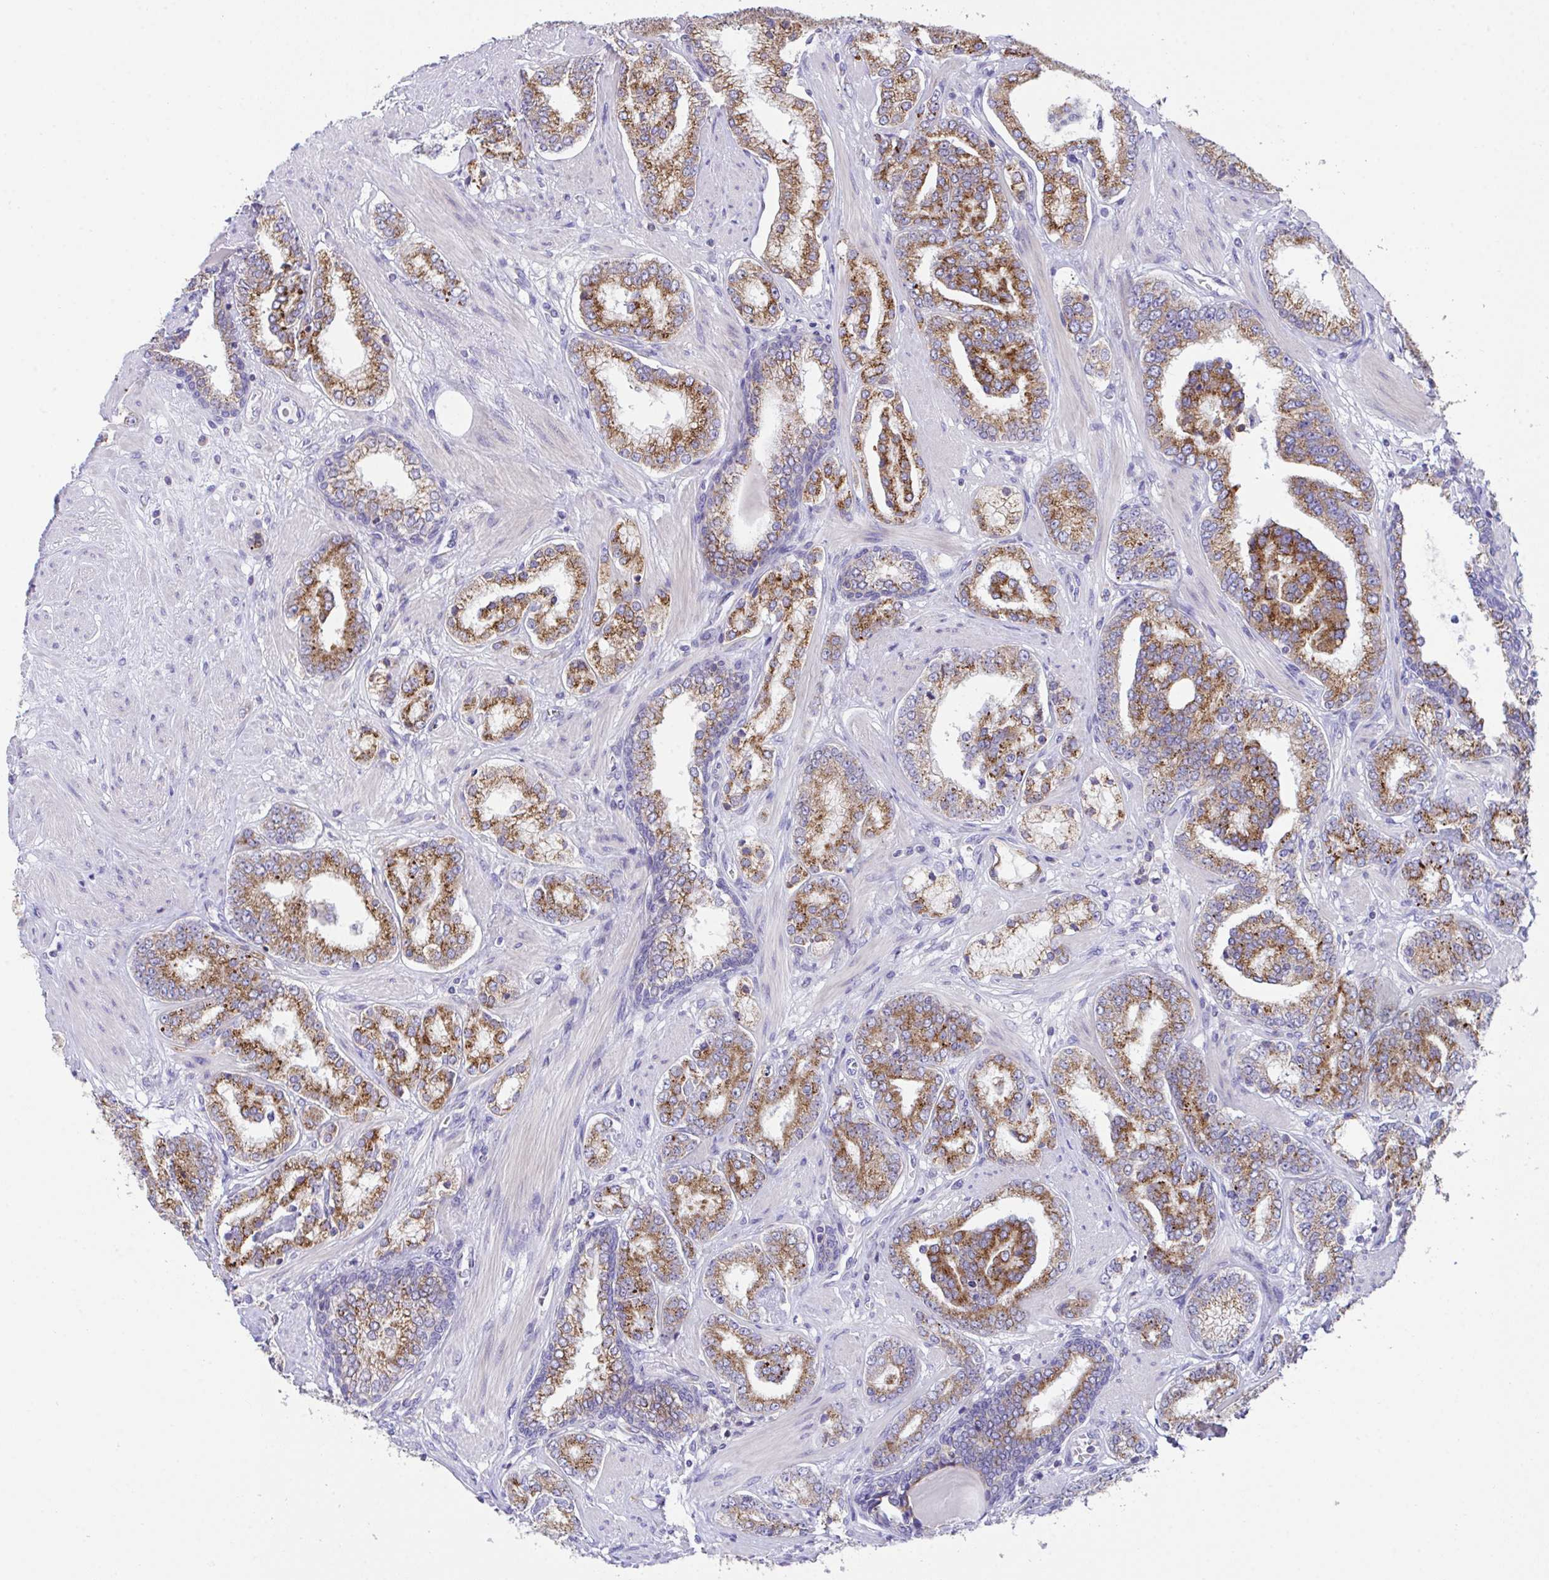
{"staining": {"intensity": "strong", "quantity": ">75%", "location": "cytoplasmic/membranous"}, "tissue": "prostate cancer", "cell_type": "Tumor cells", "image_type": "cancer", "snomed": [{"axis": "morphology", "description": "Adenocarcinoma, High grade"}, {"axis": "topography", "description": "Prostate"}], "caption": "Prostate cancer tissue exhibits strong cytoplasmic/membranous staining in approximately >75% of tumor cells, visualized by immunohistochemistry.", "gene": "MIA3", "patient": {"sex": "male", "age": 62}}